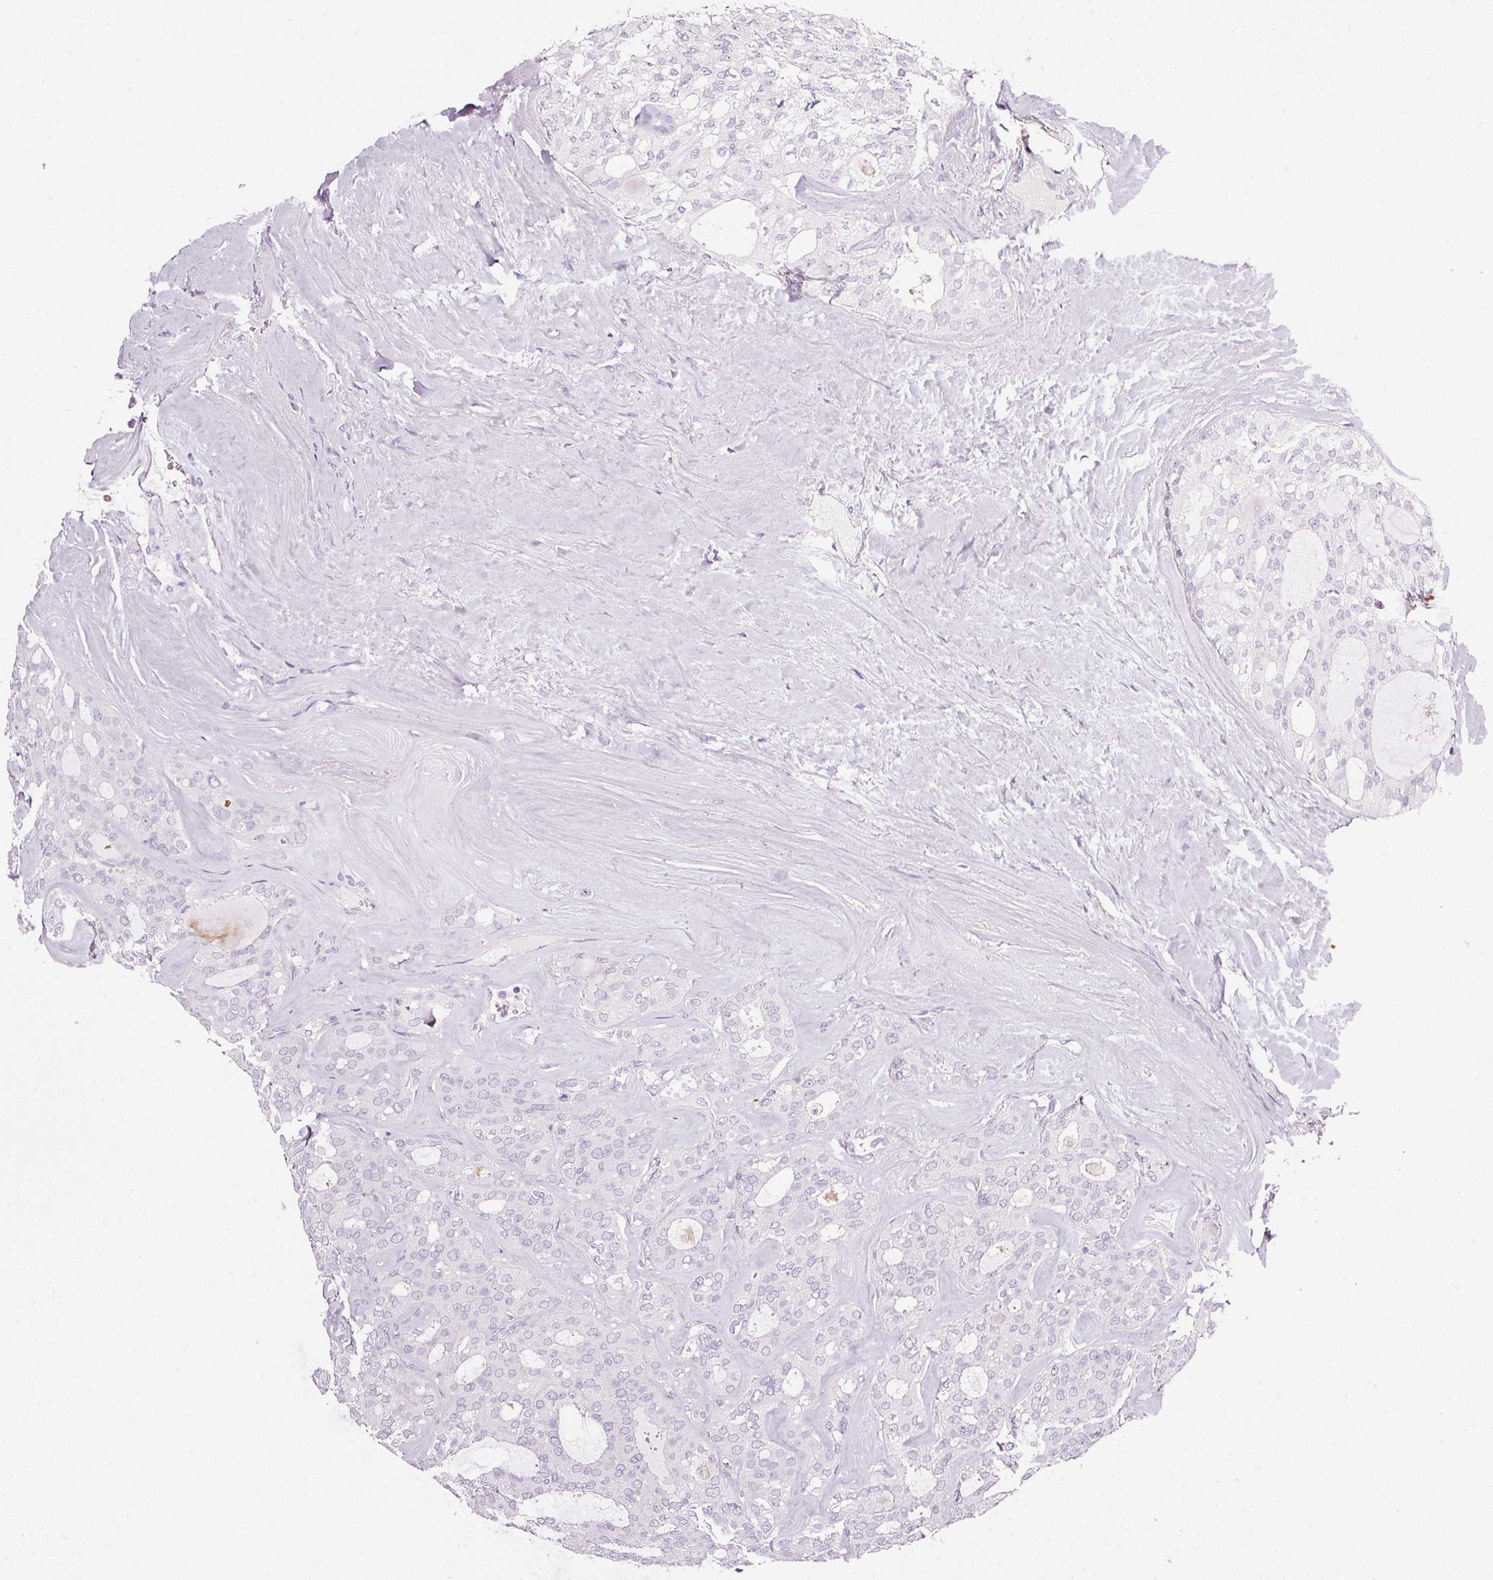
{"staining": {"intensity": "negative", "quantity": "none", "location": "none"}, "tissue": "thyroid cancer", "cell_type": "Tumor cells", "image_type": "cancer", "snomed": [{"axis": "morphology", "description": "Follicular adenoma carcinoma, NOS"}, {"axis": "topography", "description": "Thyroid gland"}], "caption": "There is no significant expression in tumor cells of thyroid follicular adenoma carcinoma. (DAB IHC, high magnification).", "gene": "CYB561A3", "patient": {"sex": "male", "age": 75}}